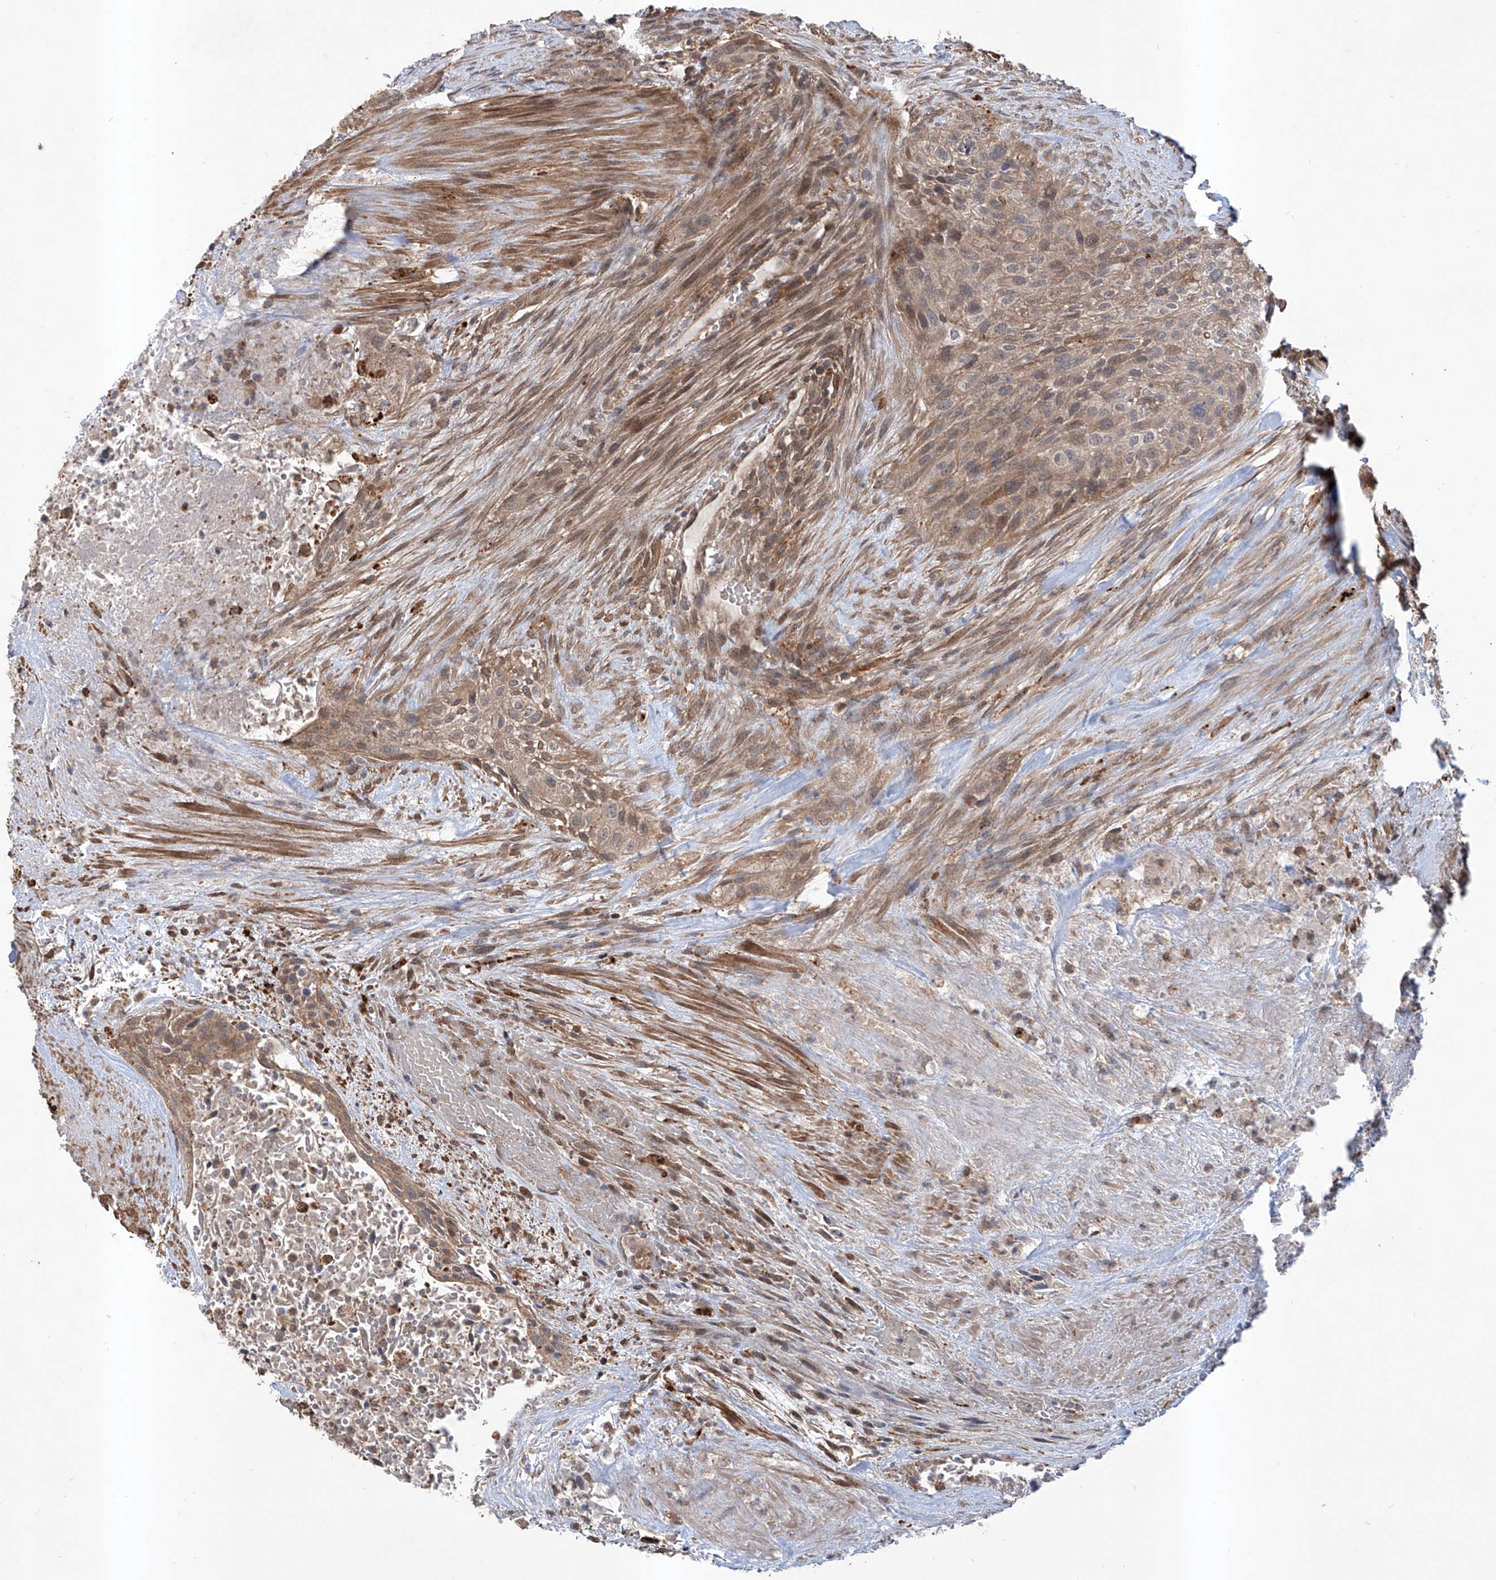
{"staining": {"intensity": "weak", "quantity": ">75%", "location": "cytoplasmic/membranous"}, "tissue": "urothelial cancer", "cell_type": "Tumor cells", "image_type": "cancer", "snomed": [{"axis": "morphology", "description": "Urothelial carcinoma, High grade"}, {"axis": "topography", "description": "Urinary bladder"}], "caption": "Immunohistochemical staining of urothelial cancer shows weak cytoplasmic/membranous protein positivity in about >75% of tumor cells.", "gene": "HOXC8", "patient": {"sex": "male", "age": 35}}